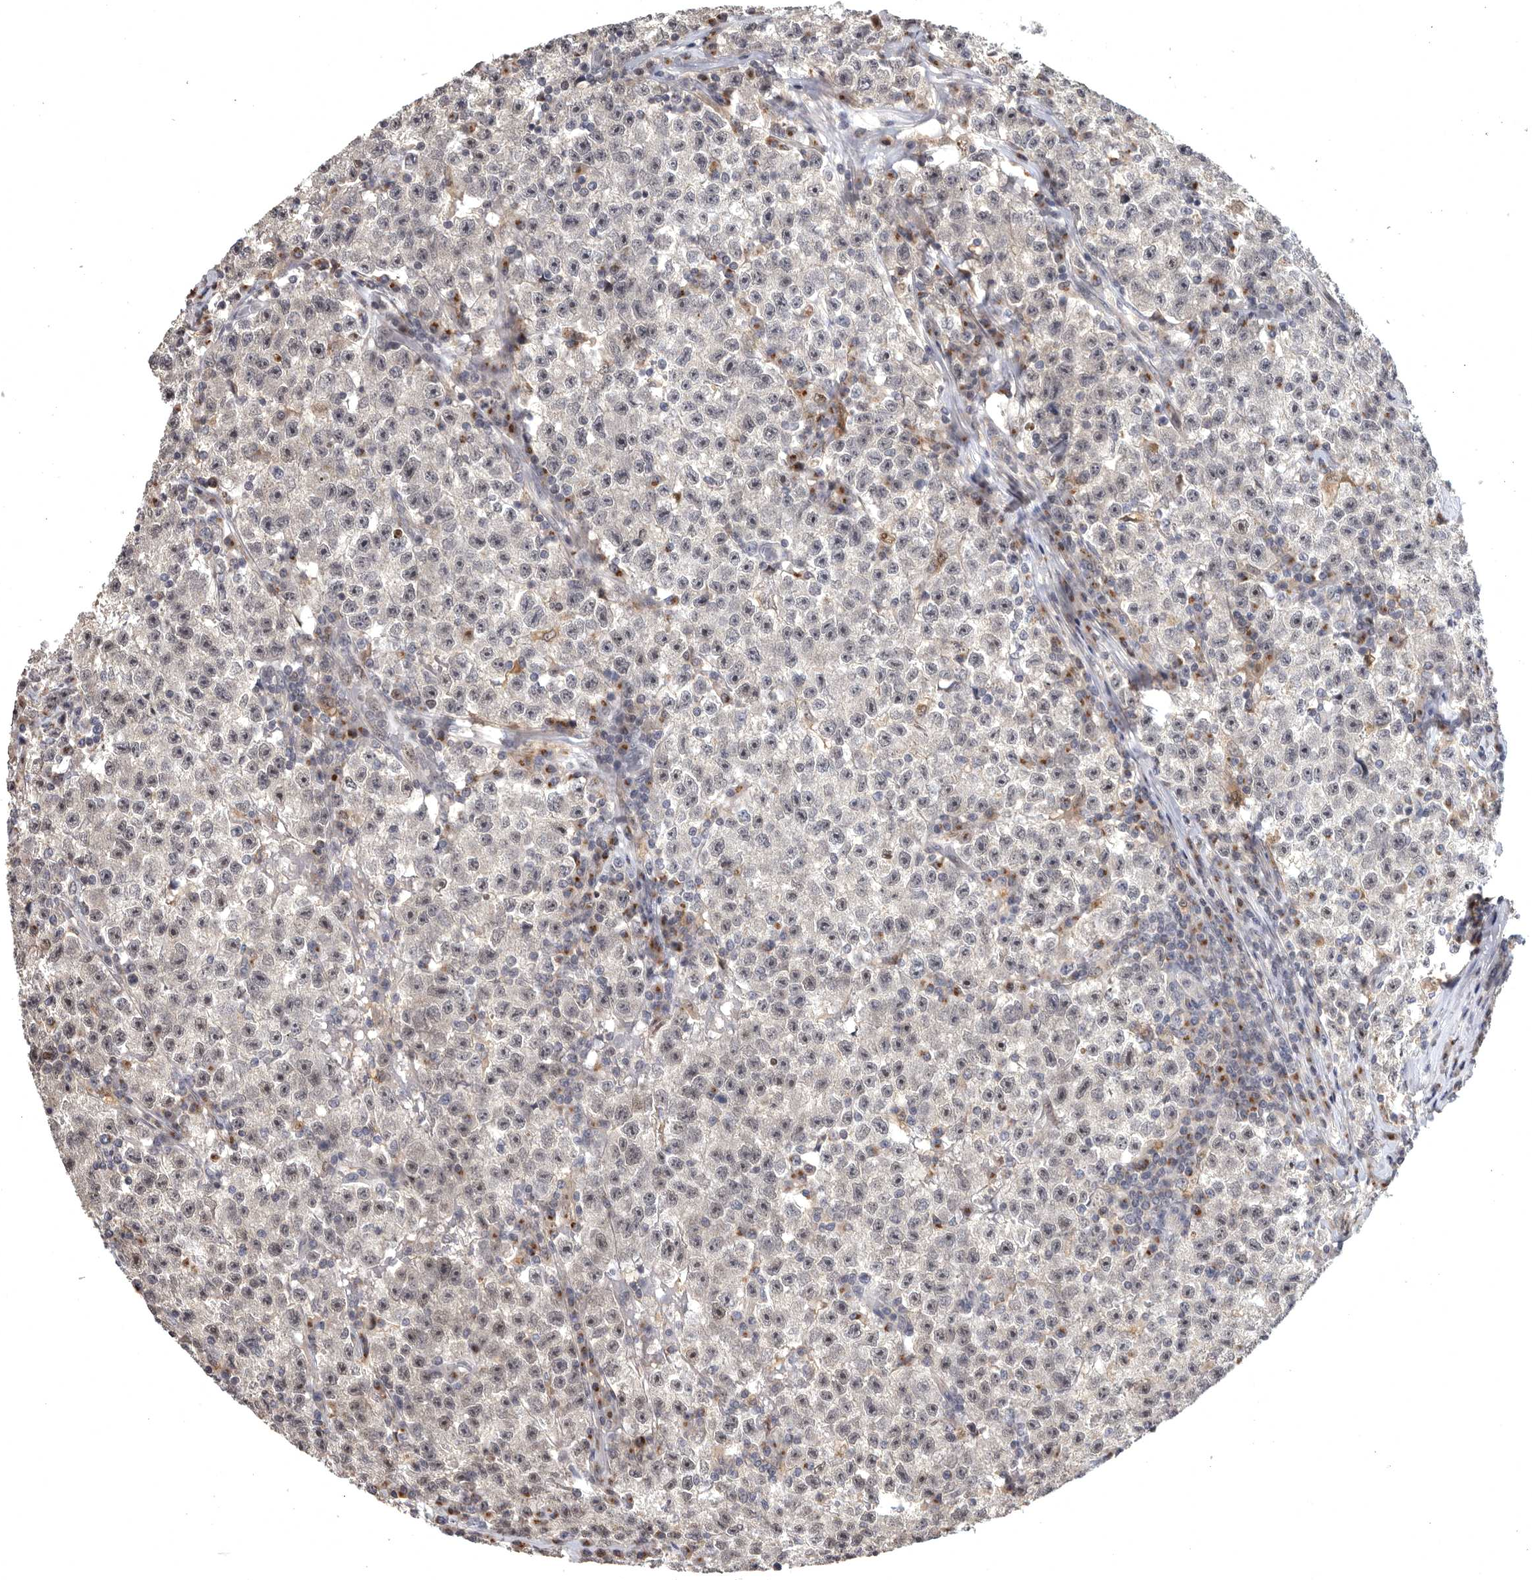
{"staining": {"intensity": "negative", "quantity": "none", "location": "none"}, "tissue": "testis cancer", "cell_type": "Tumor cells", "image_type": "cancer", "snomed": [{"axis": "morphology", "description": "Seminoma, NOS"}, {"axis": "topography", "description": "Testis"}], "caption": "This is an immunohistochemistry image of human testis seminoma. There is no expression in tumor cells.", "gene": "MAN2A1", "patient": {"sex": "male", "age": 22}}